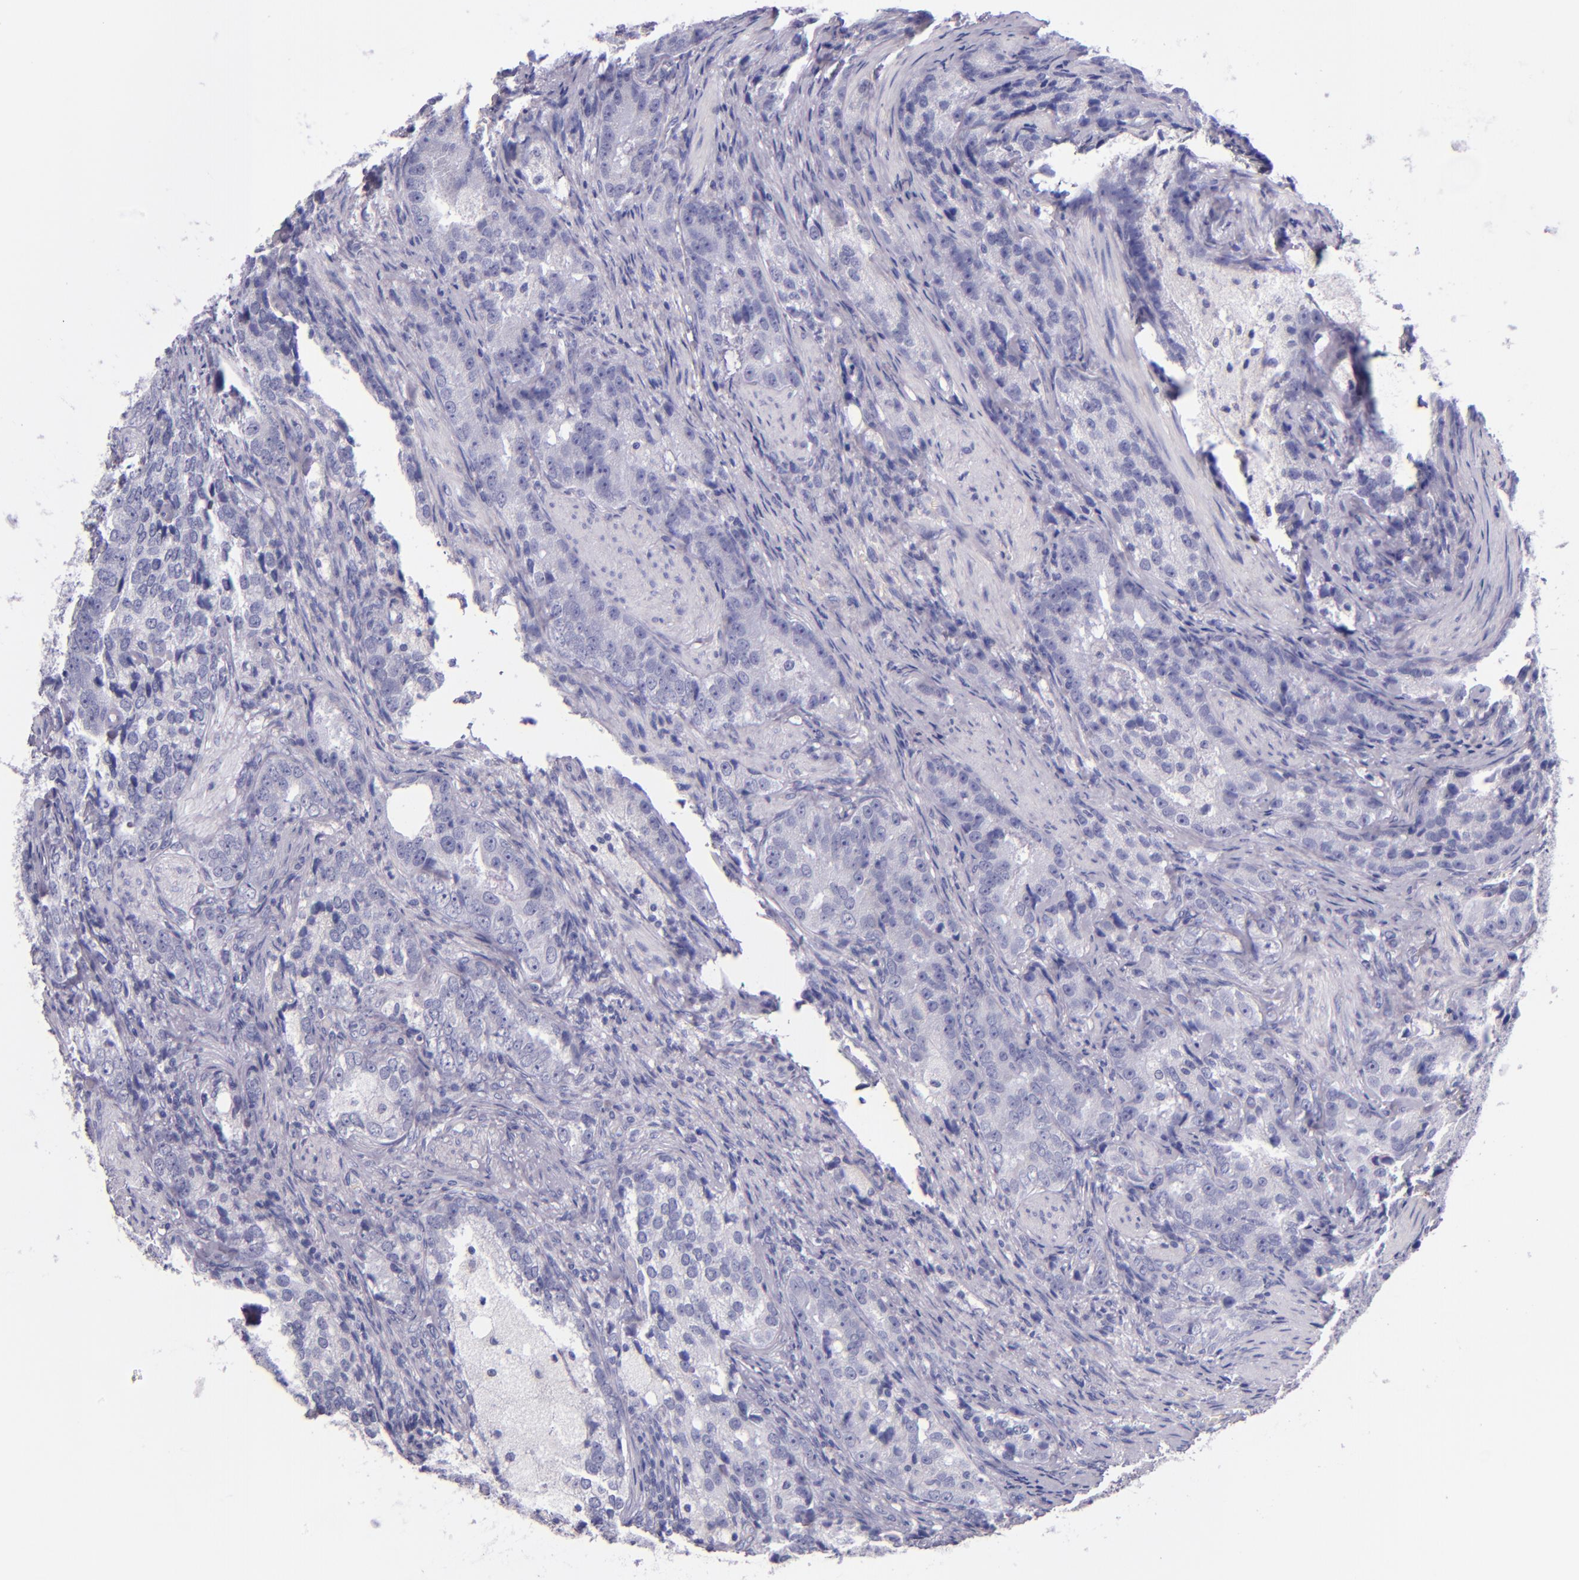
{"staining": {"intensity": "negative", "quantity": "none", "location": "none"}, "tissue": "prostate cancer", "cell_type": "Tumor cells", "image_type": "cancer", "snomed": [{"axis": "morphology", "description": "Adenocarcinoma, High grade"}, {"axis": "topography", "description": "Prostate"}], "caption": "Adenocarcinoma (high-grade) (prostate) was stained to show a protein in brown. There is no significant expression in tumor cells. The staining is performed using DAB (3,3'-diaminobenzidine) brown chromogen with nuclei counter-stained in using hematoxylin.", "gene": "IRF4", "patient": {"sex": "male", "age": 63}}